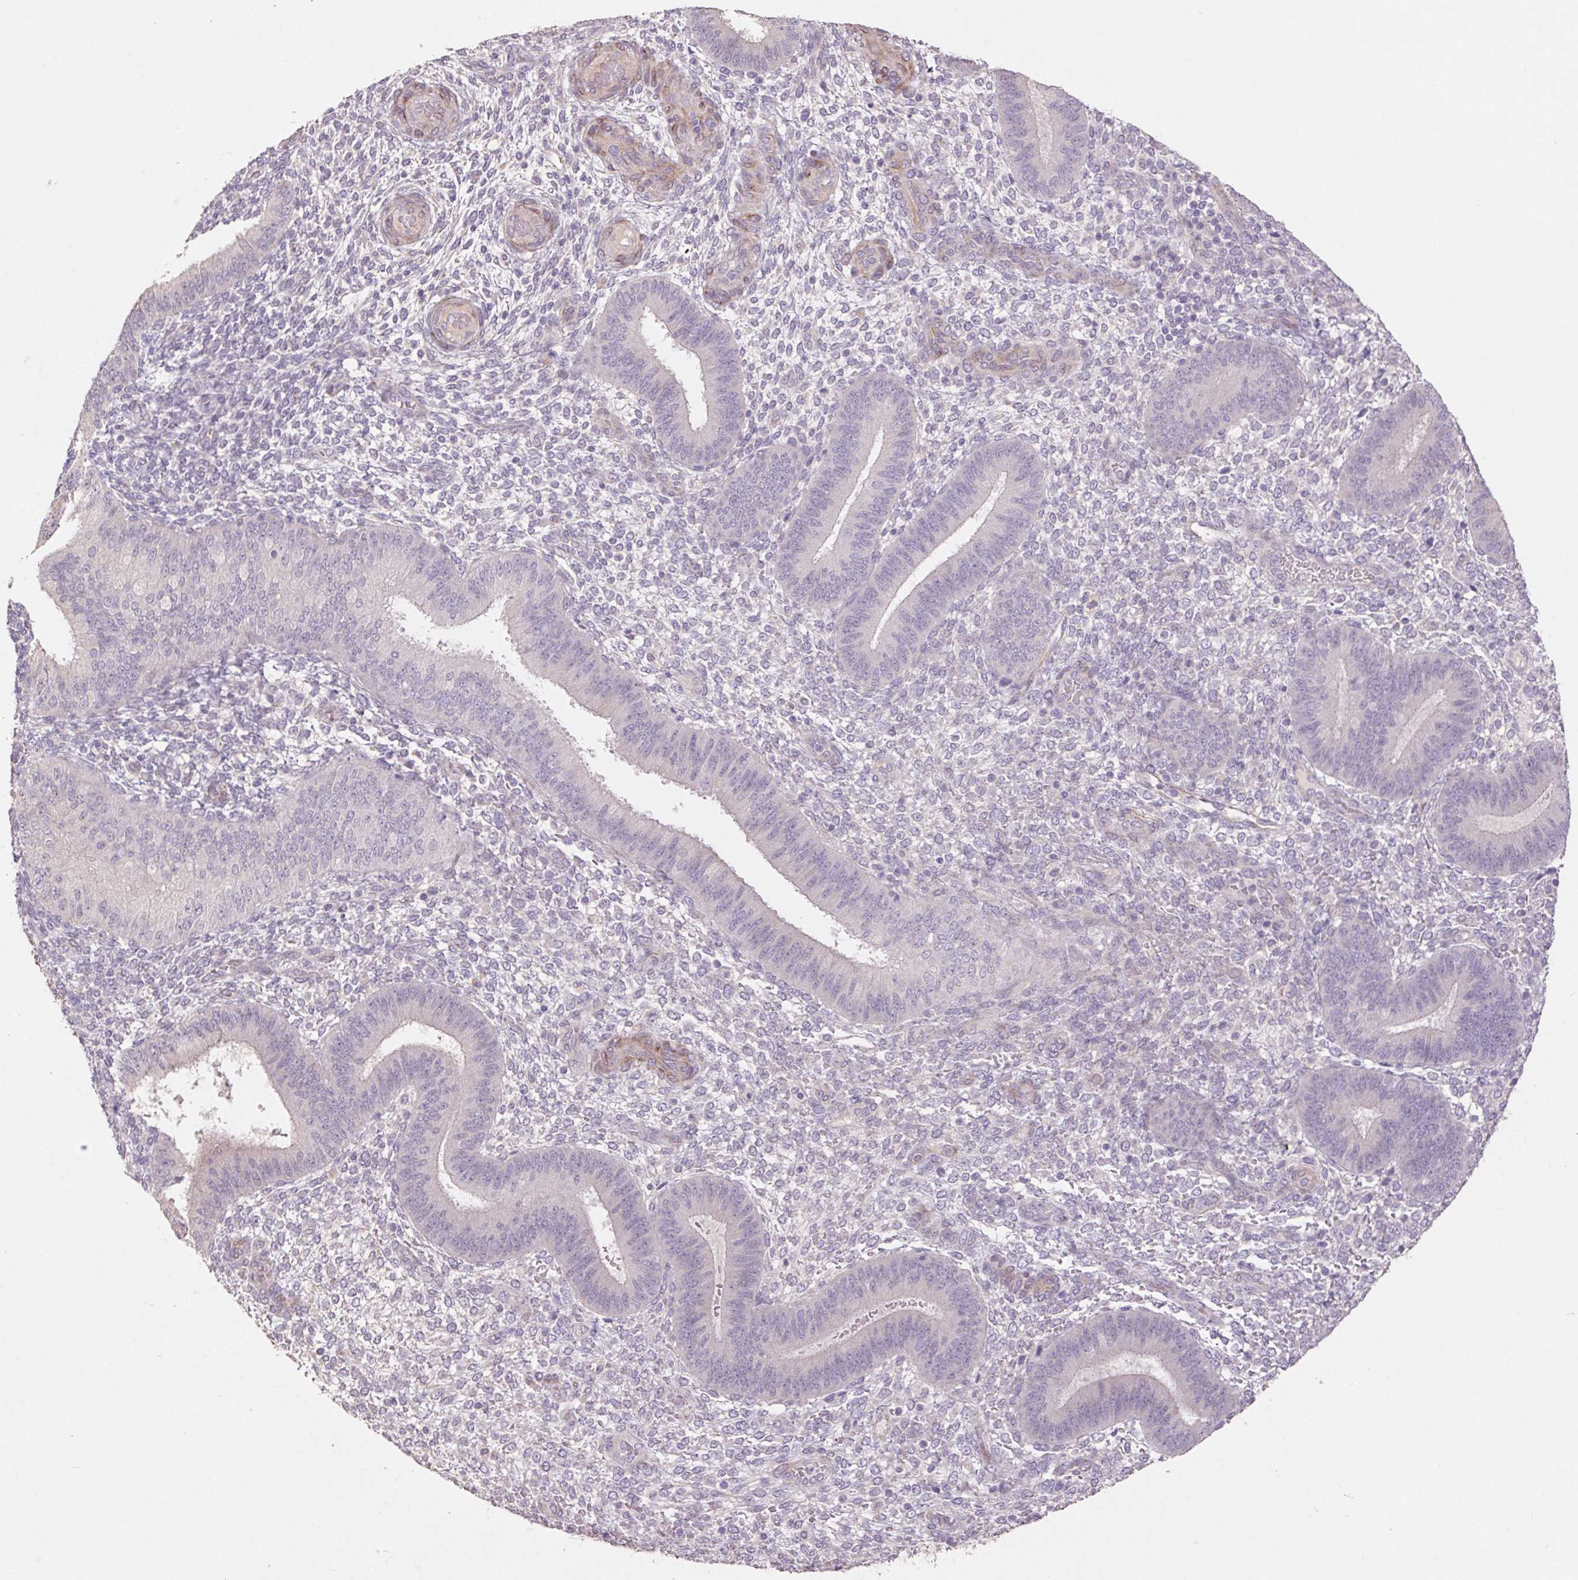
{"staining": {"intensity": "negative", "quantity": "none", "location": "none"}, "tissue": "endometrium", "cell_type": "Cells in endometrial stroma", "image_type": "normal", "snomed": [{"axis": "morphology", "description": "Normal tissue, NOS"}, {"axis": "topography", "description": "Endometrium"}], "caption": "Image shows no significant protein staining in cells in endometrial stroma of normal endometrium. Nuclei are stained in blue.", "gene": "GRM2", "patient": {"sex": "female", "age": 39}}